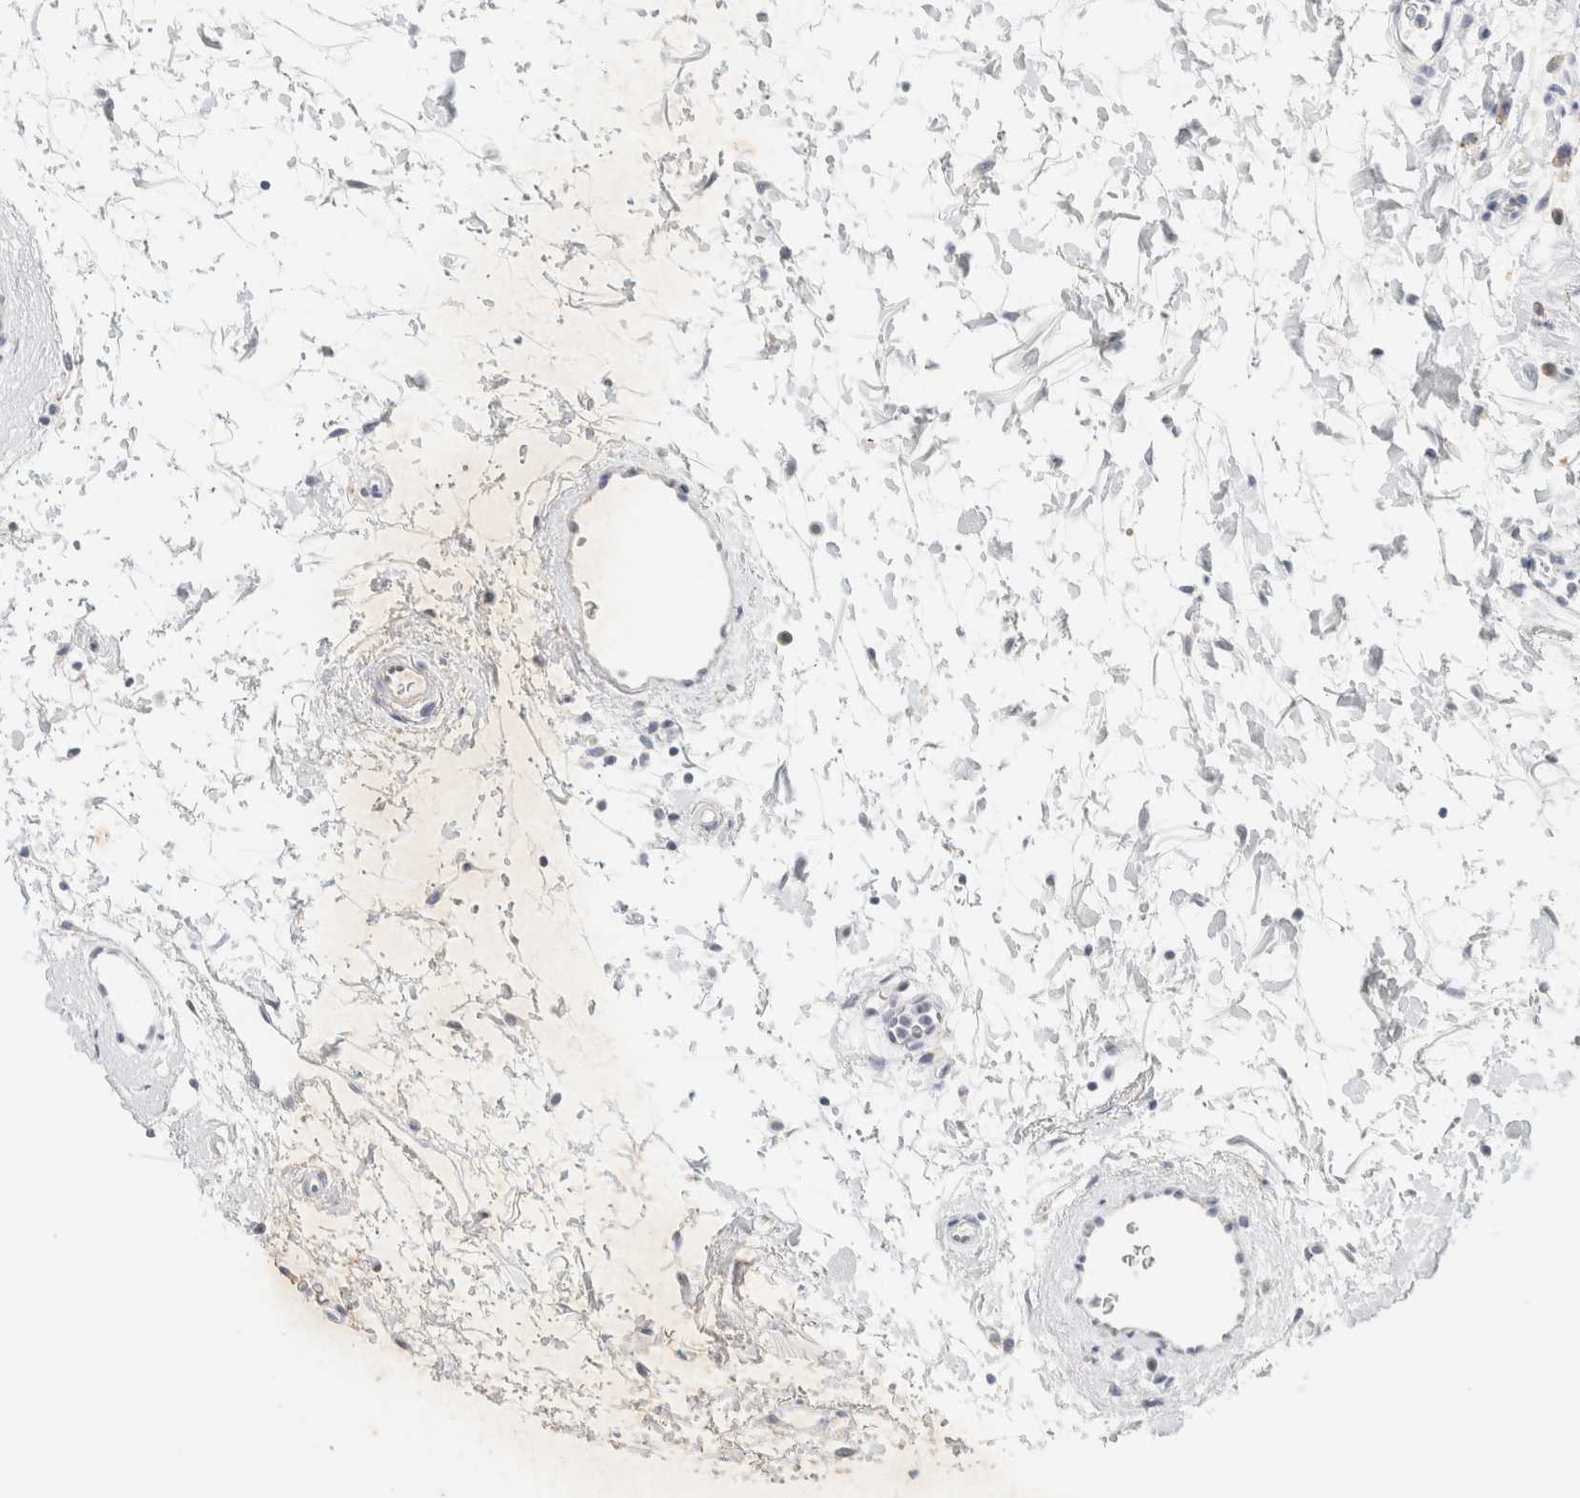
{"staining": {"intensity": "negative", "quantity": "none", "location": "none"}, "tissue": "oral mucosa", "cell_type": "Squamous epithelial cells", "image_type": "normal", "snomed": [{"axis": "morphology", "description": "Normal tissue, NOS"}, {"axis": "topography", "description": "Oral tissue"}], "caption": "Oral mucosa was stained to show a protein in brown. There is no significant expression in squamous epithelial cells. (Immunohistochemistry, brightfield microscopy, high magnification).", "gene": "NEFM", "patient": {"sex": "male", "age": 66}}